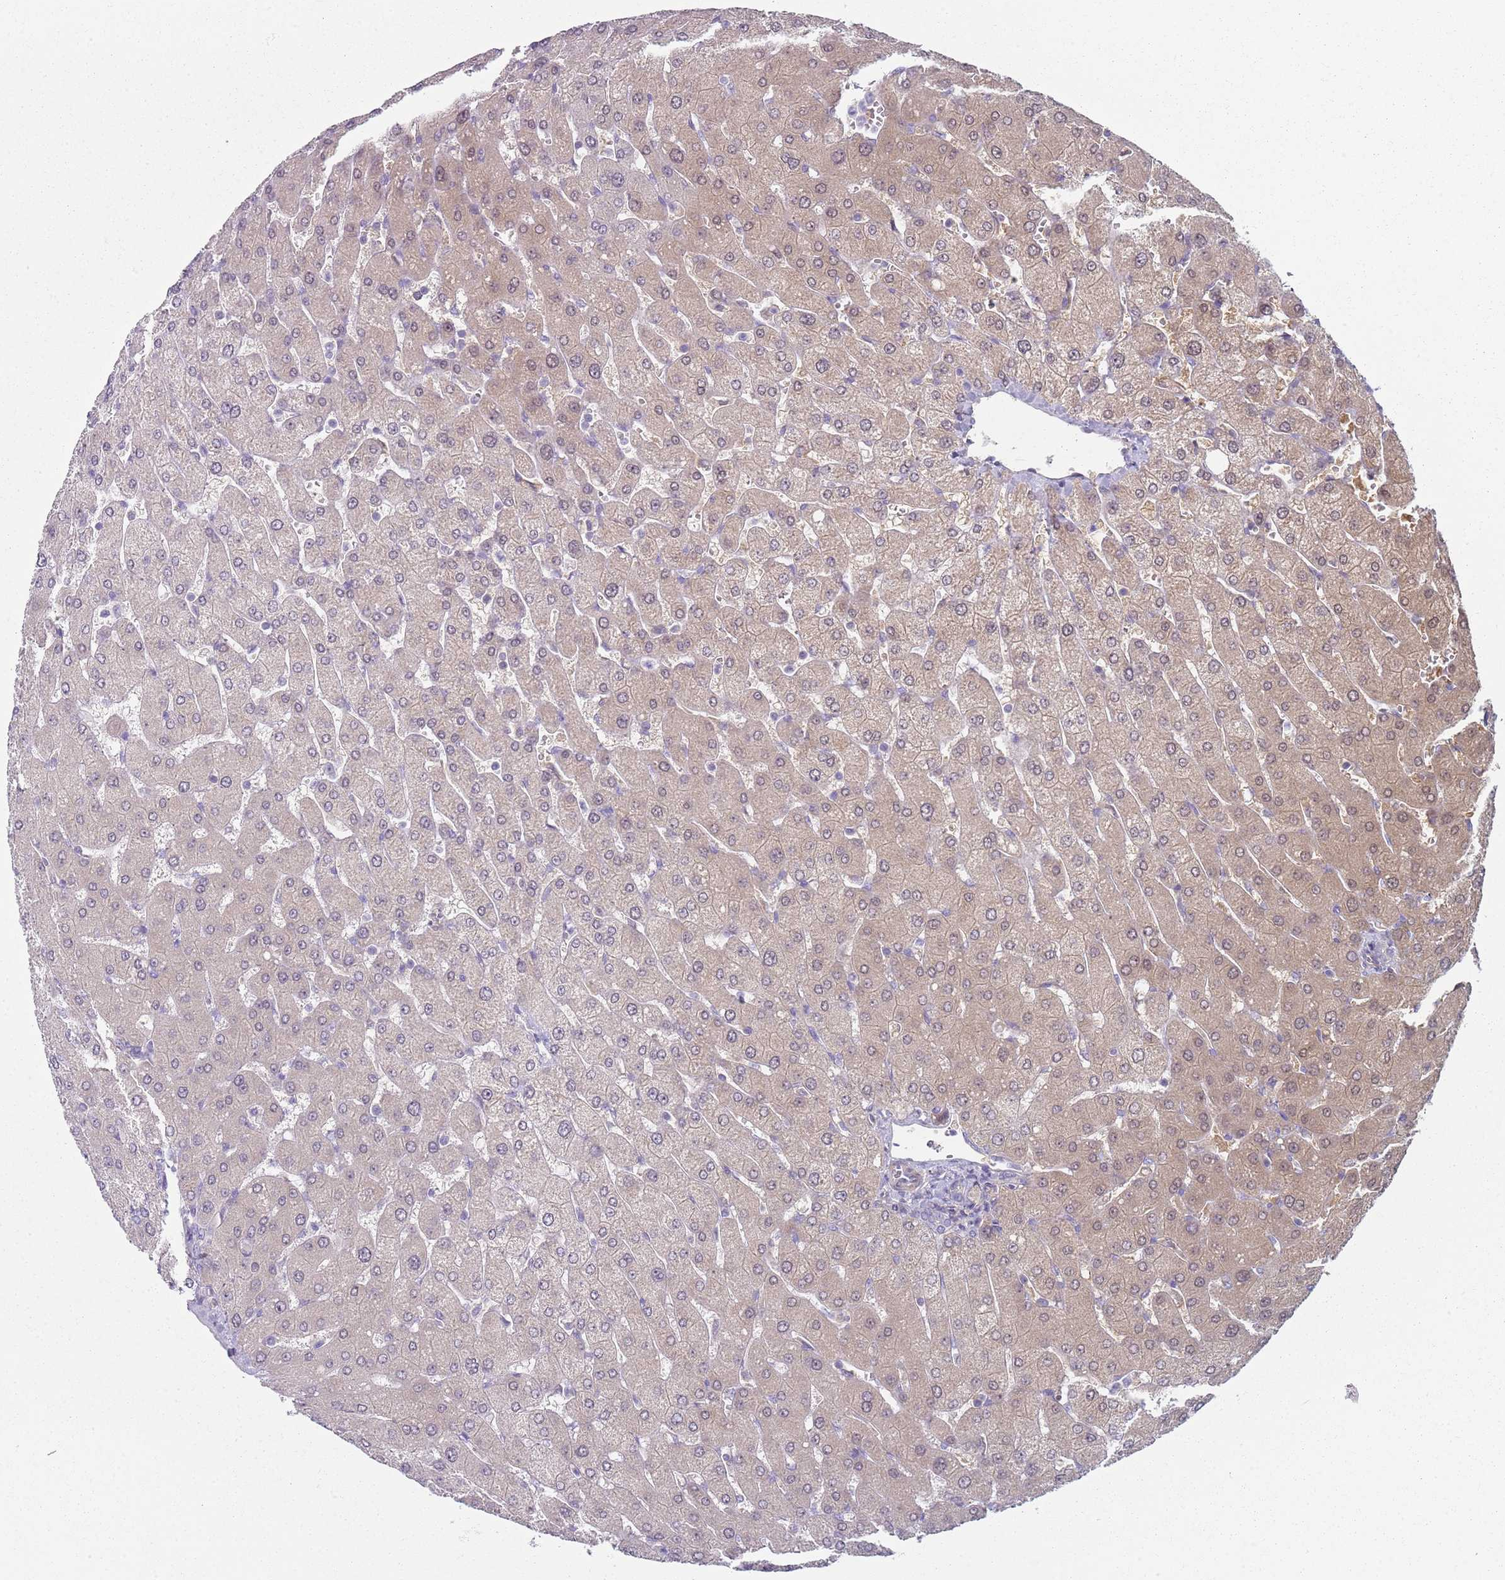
{"staining": {"intensity": "negative", "quantity": "none", "location": "none"}, "tissue": "liver", "cell_type": "Cholangiocytes", "image_type": "normal", "snomed": [{"axis": "morphology", "description": "Normal tissue, NOS"}, {"axis": "topography", "description": "Liver"}], "caption": "Micrograph shows no protein staining in cholangiocytes of normal liver.", "gene": "SLC26A6", "patient": {"sex": "male", "age": 55}}